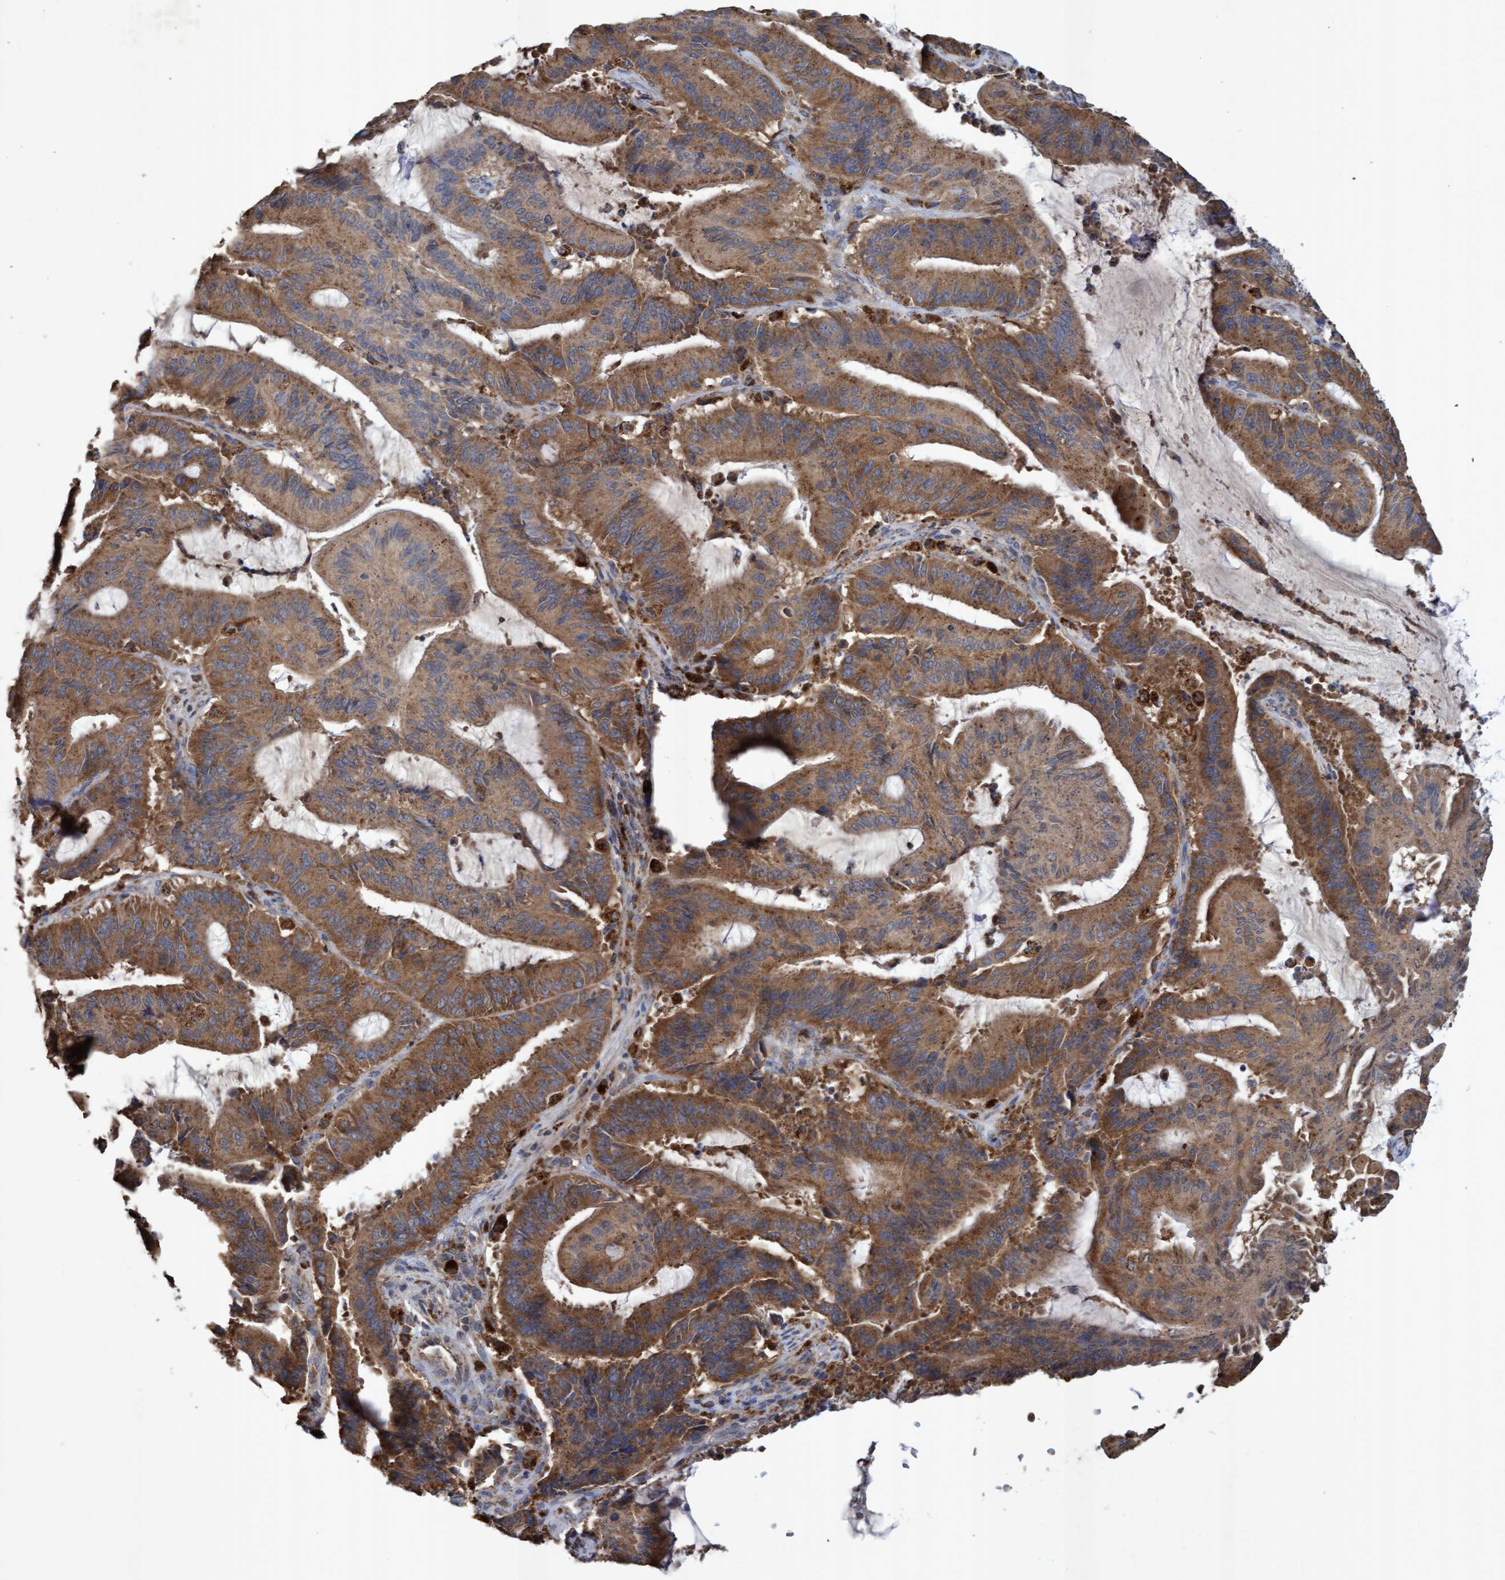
{"staining": {"intensity": "moderate", "quantity": ">75%", "location": "cytoplasmic/membranous"}, "tissue": "liver cancer", "cell_type": "Tumor cells", "image_type": "cancer", "snomed": [{"axis": "morphology", "description": "Normal tissue, NOS"}, {"axis": "morphology", "description": "Cholangiocarcinoma"}, {"axis": "topography", "description": "Liver"}, {"axis": "topography", "description": "Peripheral nerve tissue"}], "caption": "About >75% of tumor cells in human cholangiocarcinoma (liver) show moderate cytoplasmic/membranous protein expression as visualized by brown immunohistochemical staining.", "gene": "ATPAF2", "patient": {"sex": "female", "age": 73}}